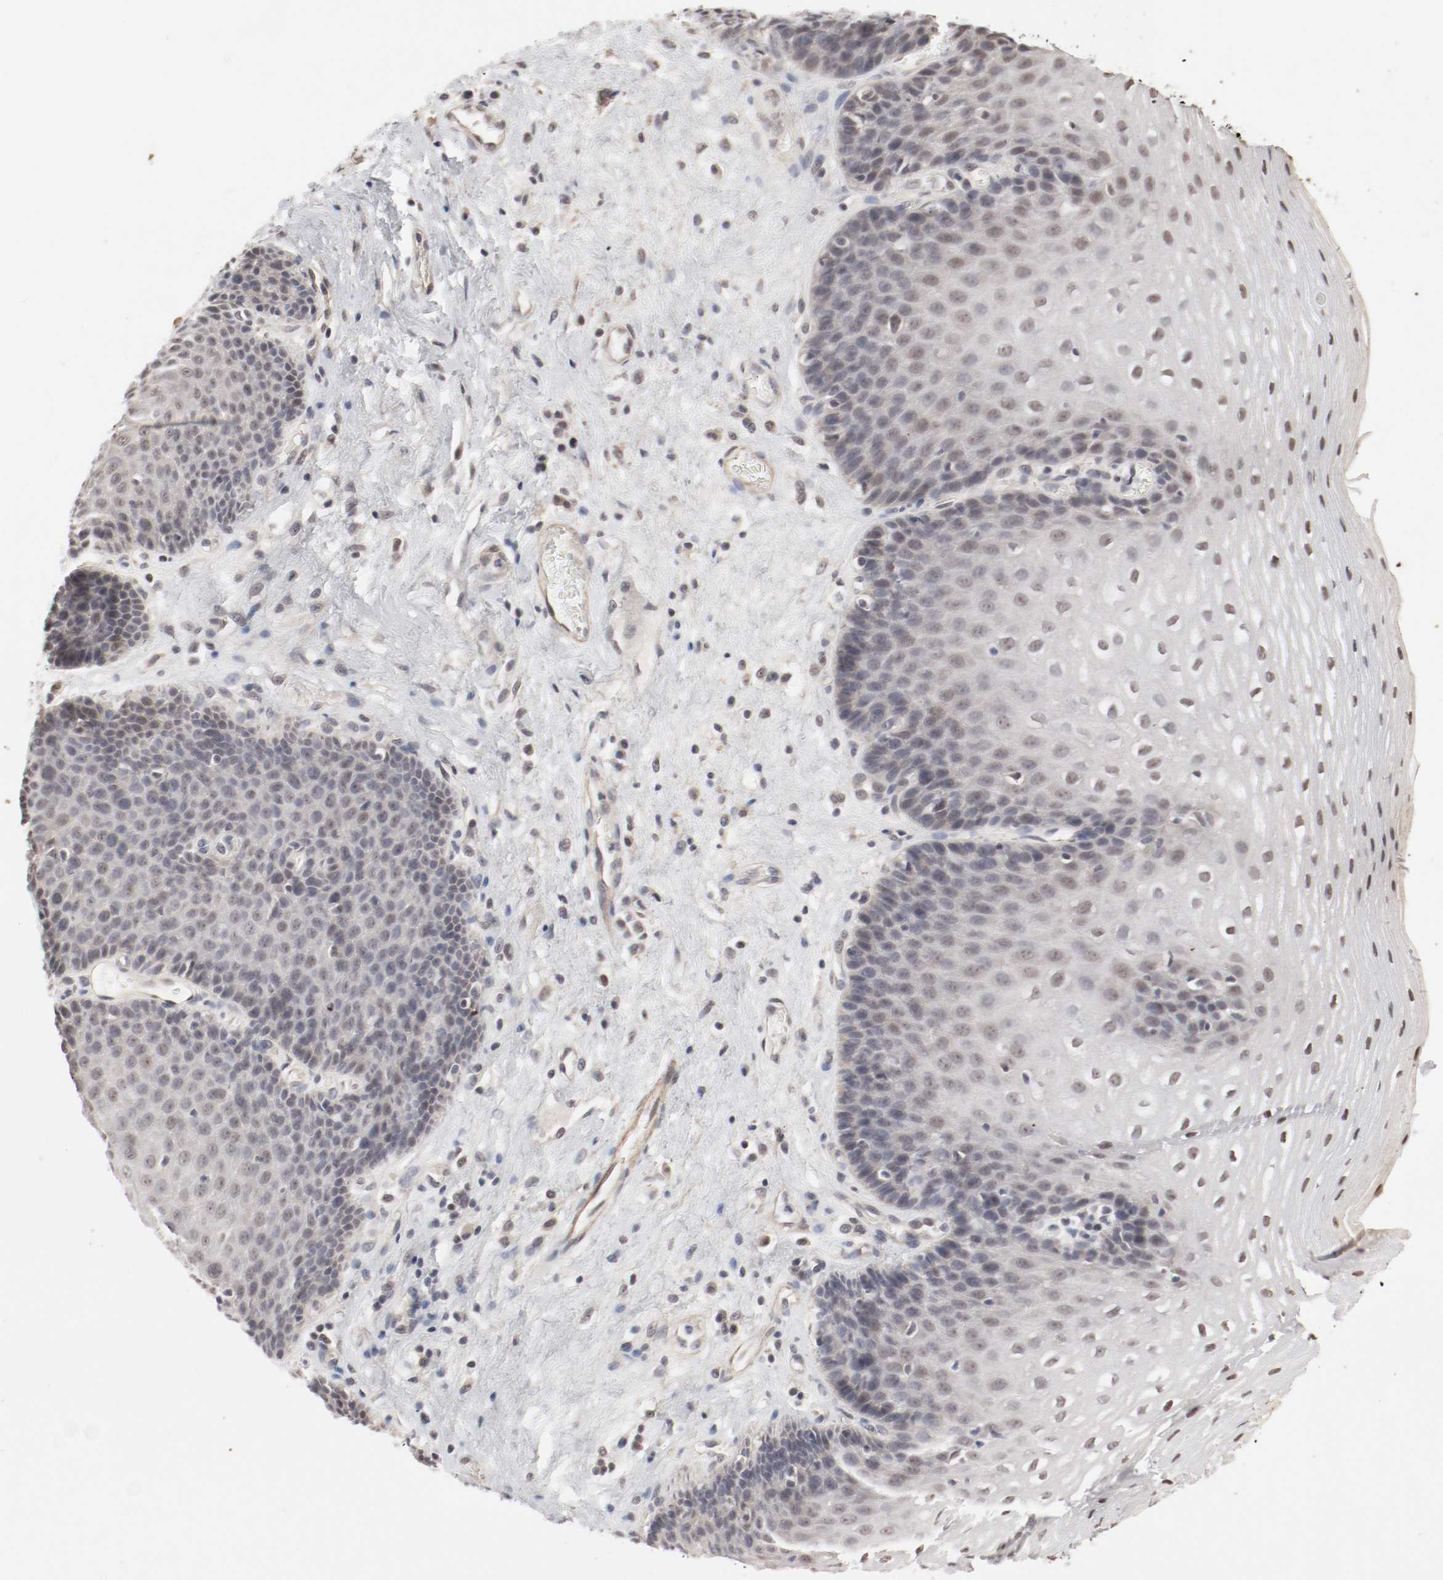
{"staining": {"intensity": "weak", "quantity": "25%-75%", "location": "nuclear"}, "tissue": "esophagus", "cell_type": "Squamous epithelial cells", "image_type": "normal", "snomed": [{"axis": "morphology", "description": "Normal tissue, NOS"}, {"axis": "topography", "description": "Esophagus"}], "caption": "Squamous epithelial cells reveal low levels of weak nuclear staining in about 25%-75% of cells in unremarkable esophagus.", "gene": "CSNK2B", "patient": {"sex": "male", "age": 48}}